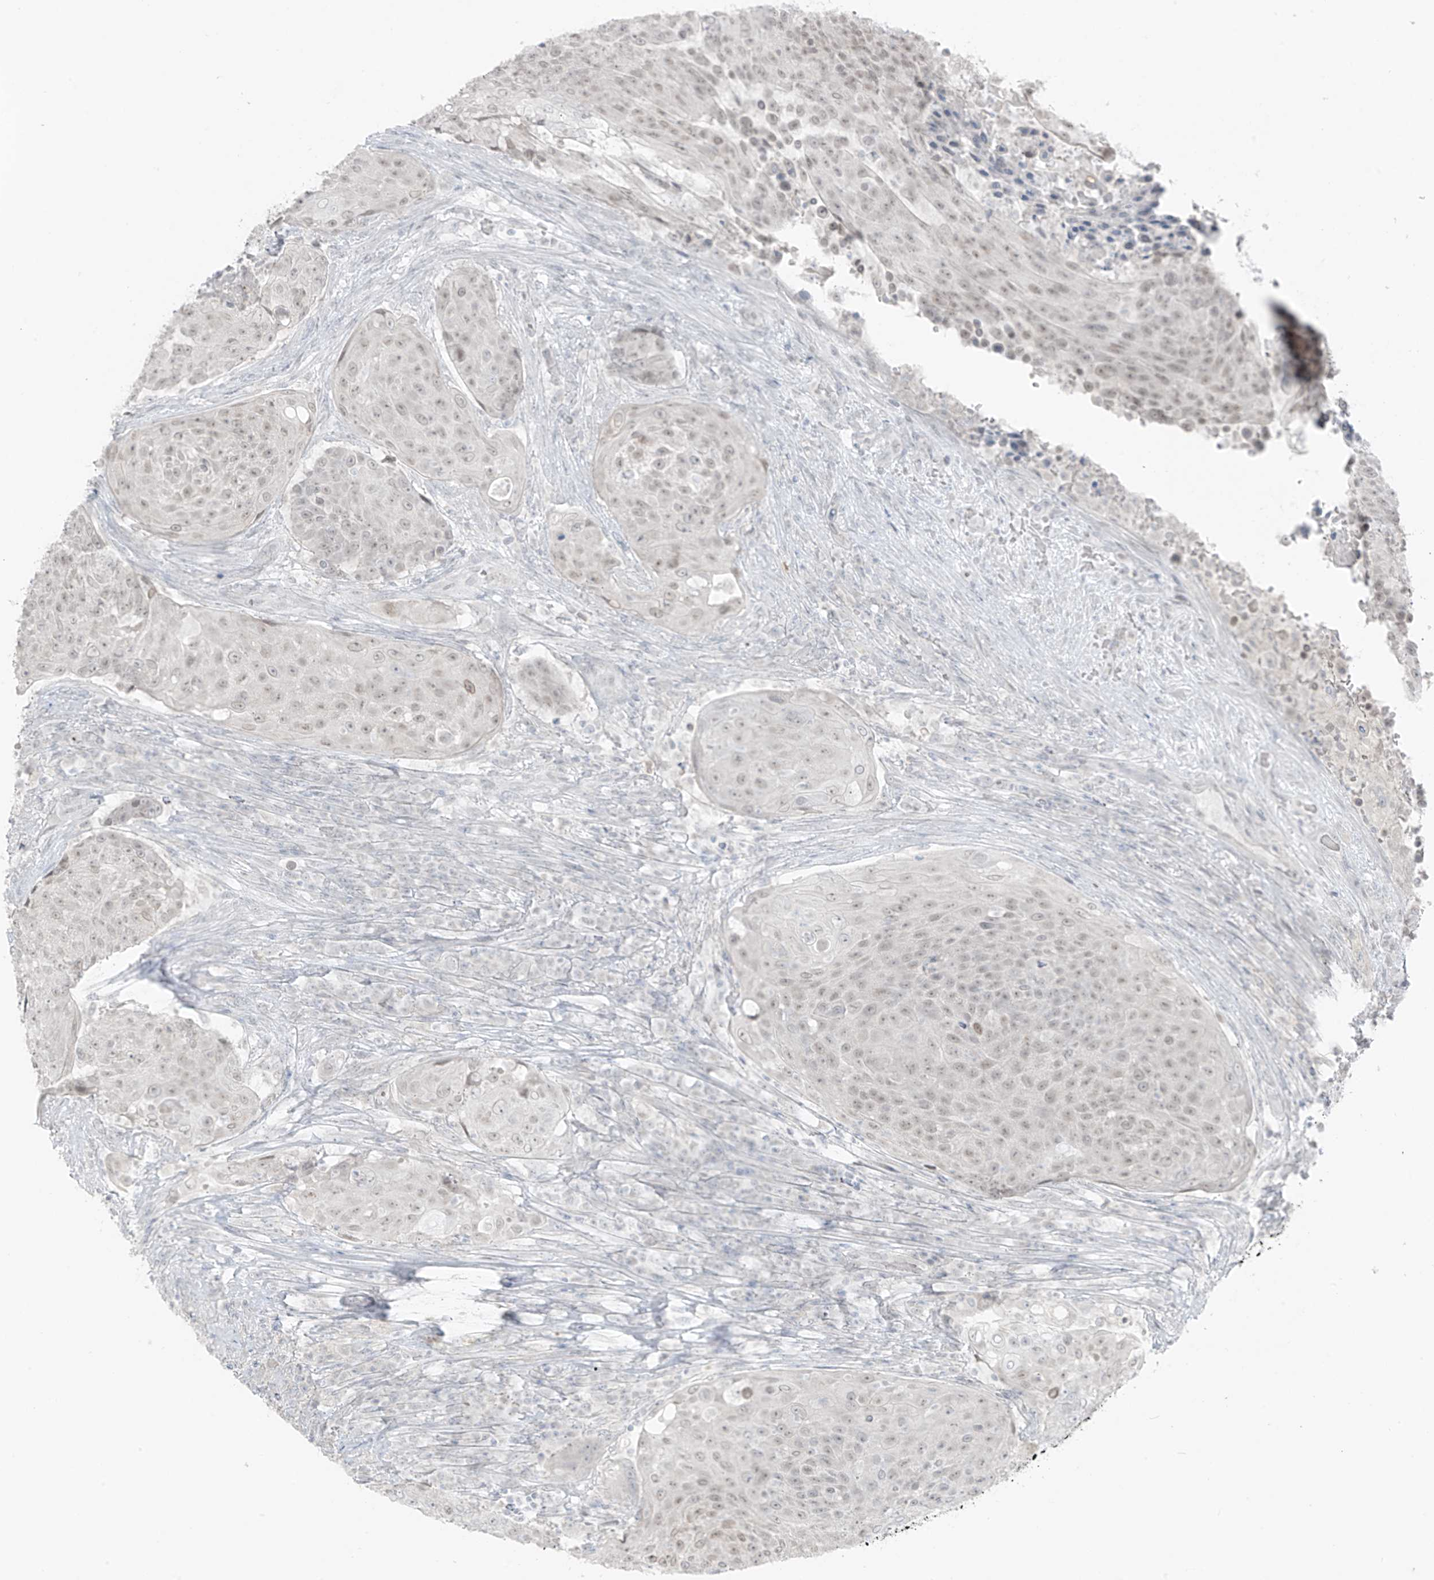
{"staining": {"intensity": "weak", "quantity": ">75%", "location": "nuclear"}, "tissue": "urothelial cancer", "cell_type": "Tumor cells", "image_type": "cancer", "snomed": [{"axis": "morphology", "description": "Urothelial carcinoma, High grade"}, {"axis": "topography", "description": "Urinary bladder"}], "caption": "Weak nuclear positivity for a protein is seen in approximately >75% of tumor cells of urothelial carcinoma (high-grade) using IHC.", "gene": "PRDM6", "patient": {"sex": "female", "age": 63}}